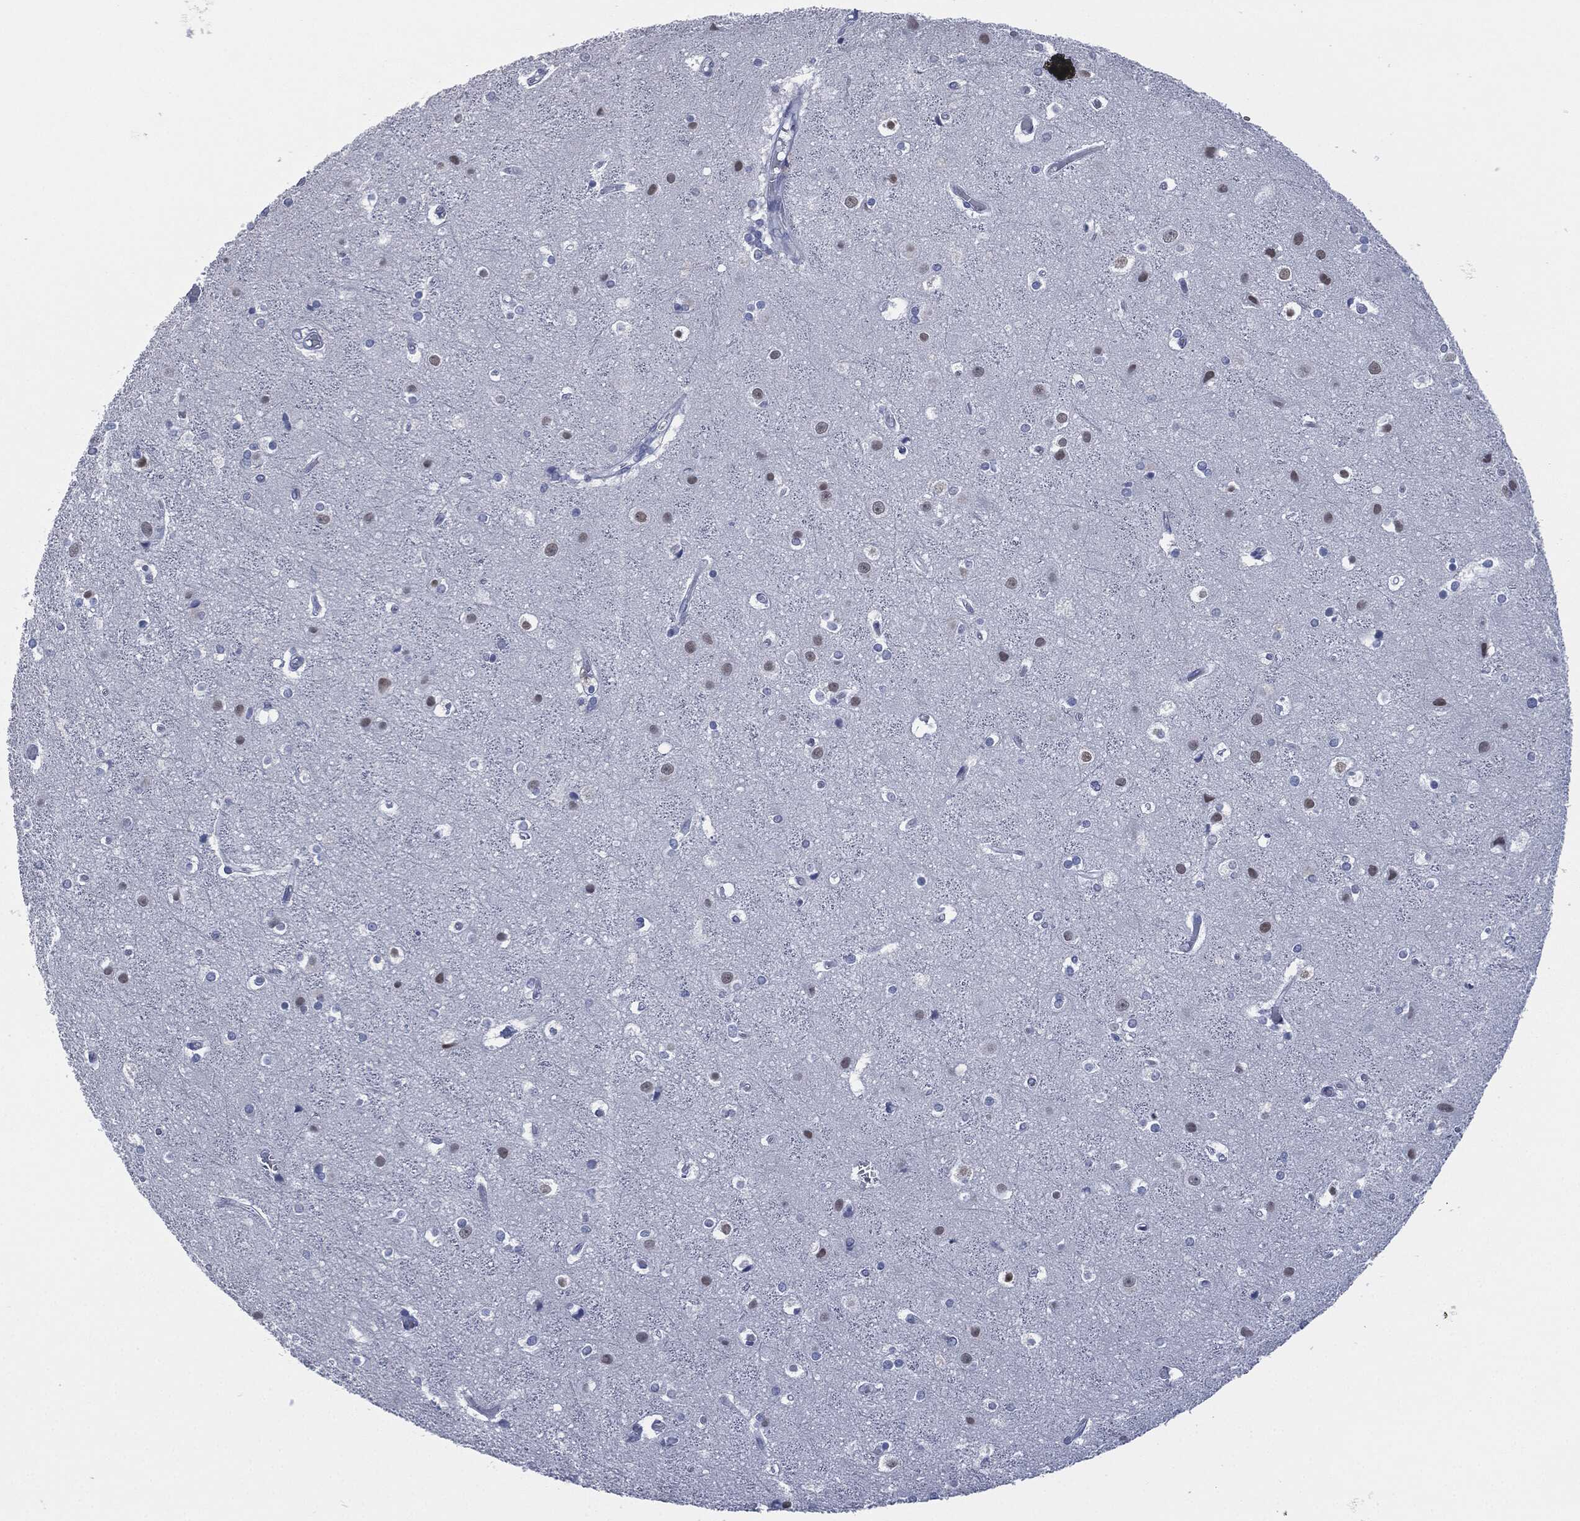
{"staining": {"intensity": "negative", "quantity": "none", "location": "none"}, "tissue": "cerebral cortex", "cell_type": "Endothelial cells", "image_type": "normal", "snomed": [{"axis": "morphology", "description": "Normal tissue, NOS"}, {"axis": "topography", "description": "Cerebral cortex"}], "caption": "High magnification brightfield microscopy of normal cerebral cortex stained with DAB (3,3'-diaminobenzidine) (brown) and counterstained with hematoxylin (blue): endothelial cells show no significant expression. Brightfield microscopy of IHC stained with DAB (3,3'-diaminobenzidine) (brown) and hematoxylin (blue), captured at high magnification.", "gene": "MUC16", "patient": {"sex": "female", "age": 52}}